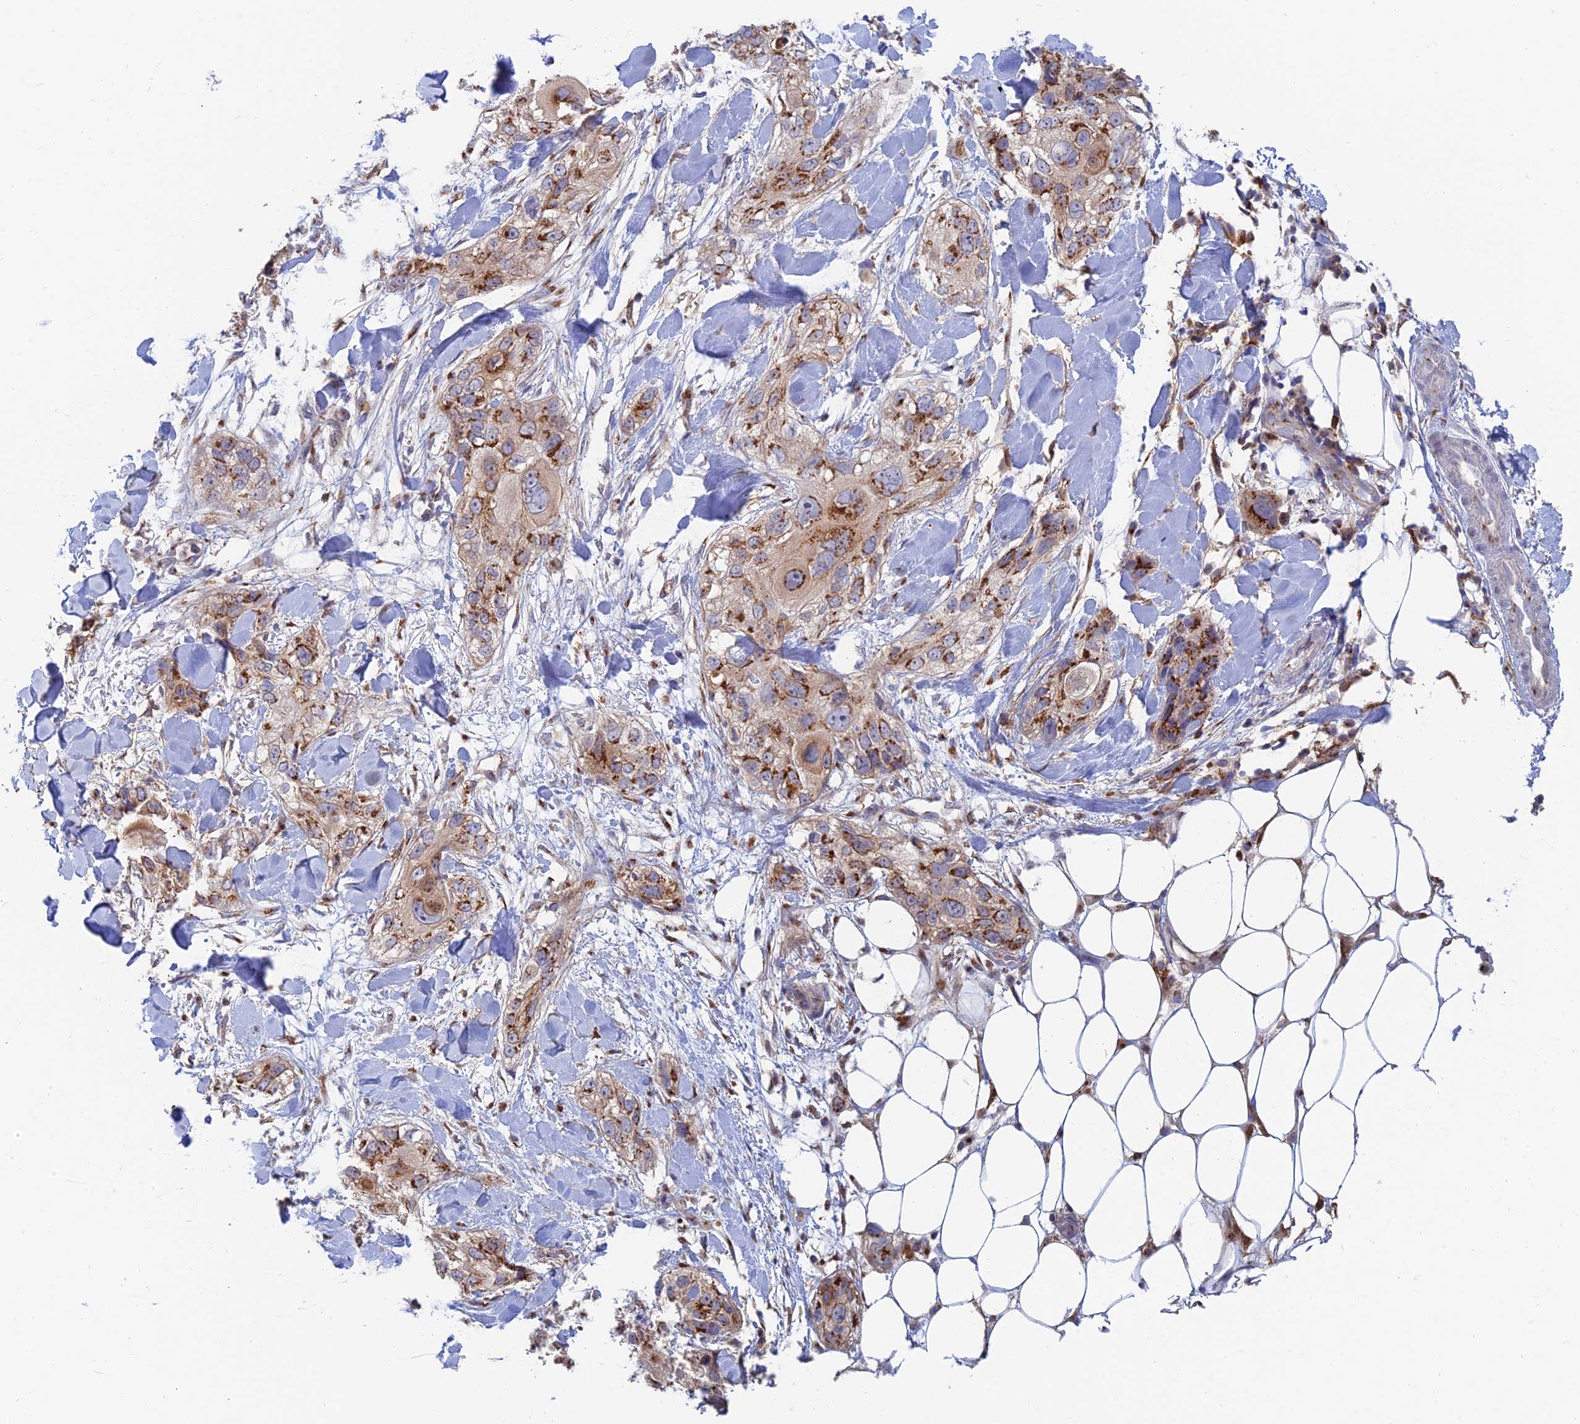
{"staining": {"intensity": "moderate", "quantity": ">75%", "location": "cytoplasmic/membranous"}, "tissue": "skin cancer", "cell_type": "Tumor cells", "image_type": "cancer", "snomed": [{"axis": "morphology", "description": "Normal tissue, NOS"}, {"axis": "morphology", "description": "Squamous cell carcinoma, NOS"}, {"axis": "topography", "description": "Skin"}], "caption": "Protein staining of skin cancer tissue shows moderate cytoplasmic/membranous positivity in about >75% of tumor cells. (Stains: DAB in brown, nuclei in blue, Microscopy: brightfield microscopy at high magnification).", "gene": "HS2ST1", "patient": {"sex": "male", "age": 72}}